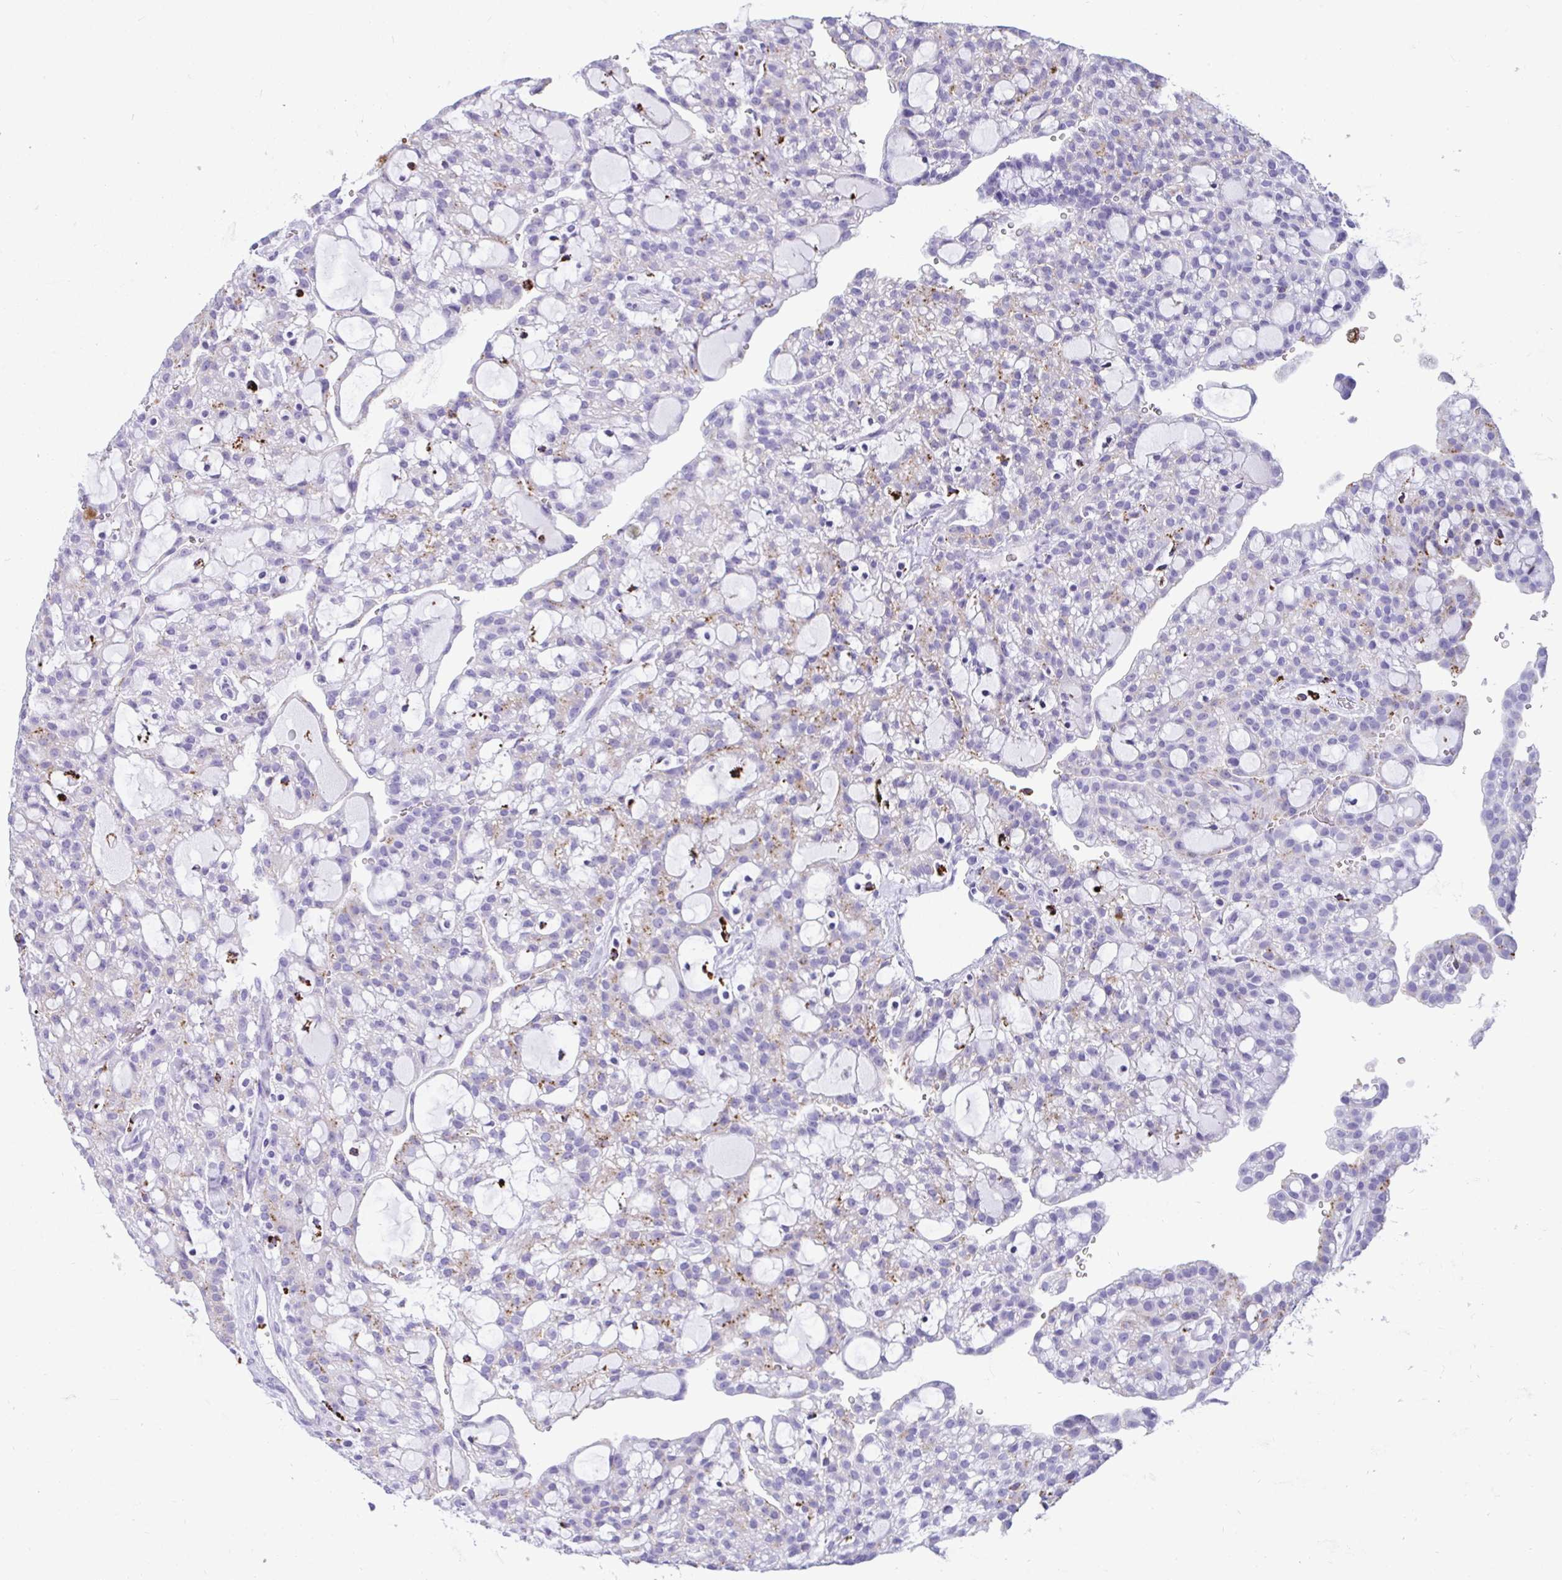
{"staining": {"intensity": "weak", "quantity": "25%-75%", "location": "cytoplasmic/membranous"}, "tissue": "renal cancer", "cell_type": "Tumor cells", "image_type": "cancer", "snomed": [{"axis": "morphology", "description": "Adenocarcinoma, NOS"}, {"axis": "topography", "description": "Kidney"}], "caption": "The immunohistochemical stain shows weak cytoplasmic/membranous expression in tumor cells of adenocarcinoma (renal) tissue. The protein of interest is stained brown, and the nuclei are stained in blue (DAB (3,3'-diaminobenzidine) IHC with brightfield microscopy, high magnification).", "gene": "CPVL", "patient": {"sex": "male", "age": 63}}